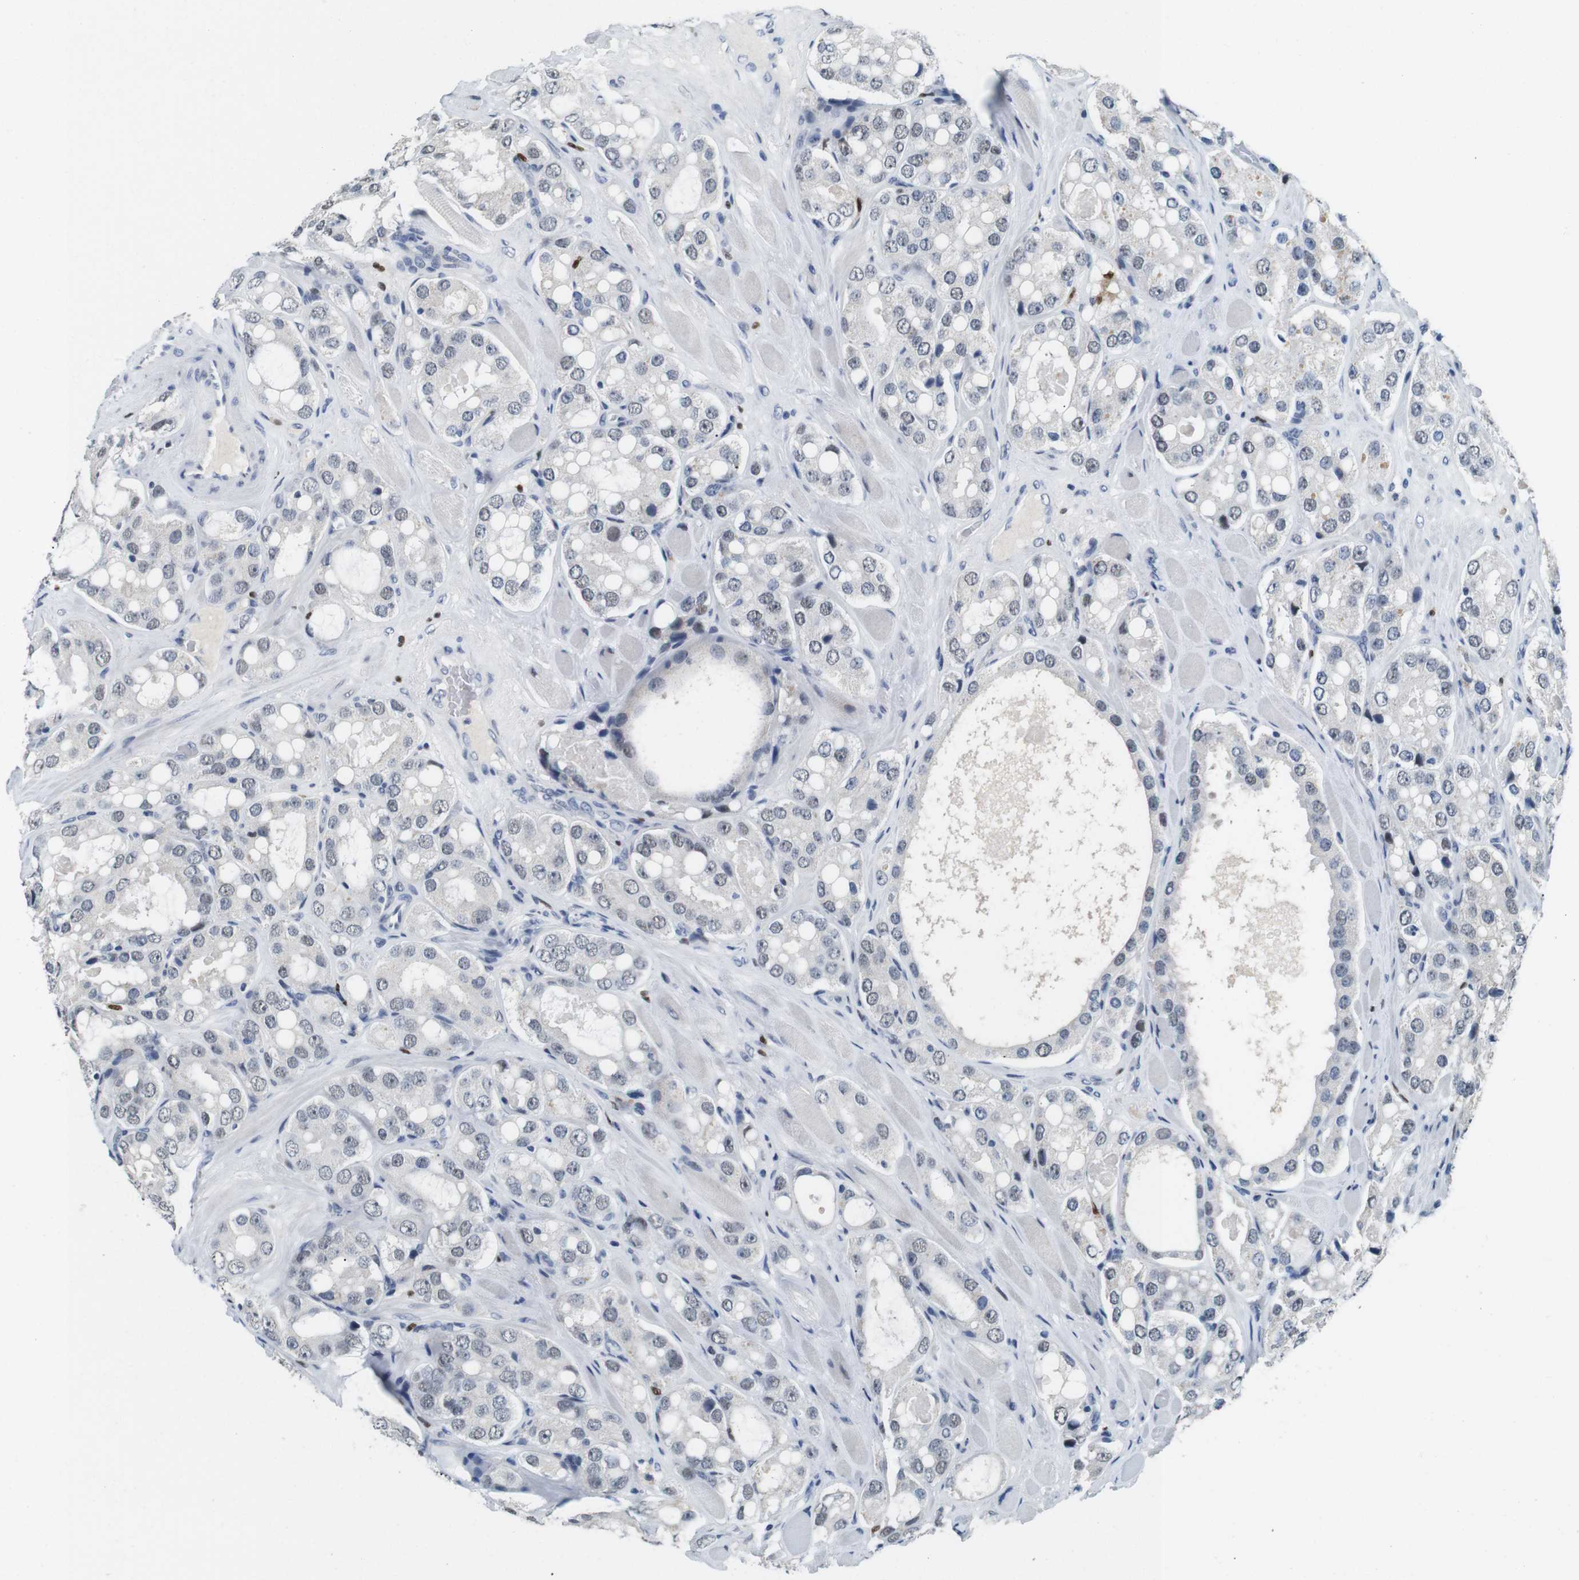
{"staining": {"intensity": "negative", "quantity": "none", "location": "none"}, "tissue": "prostate cancer", "cell_type": "Tumor cells", "image_type": "cancer", "snomed": [{"axis": "morphology", "description": "Adenocarcinoma, High grade"}, {"axis": "topography", "description": "Prostate"}], "caption": "A high-resolution image shows immunohistochemistry (IHC) staining of prostate cancer (high-grade adenocarcinoma), which displays no significant staining in tumor cells. Brightfield microscopy of immunohistochemistry stained with DAB (3,3'-diaminobenzidine) (brown) and hematoxylin (blue), captured at high magnification.", "gene": "IRF8", "patient": {"sex": "male", "age": 65}}